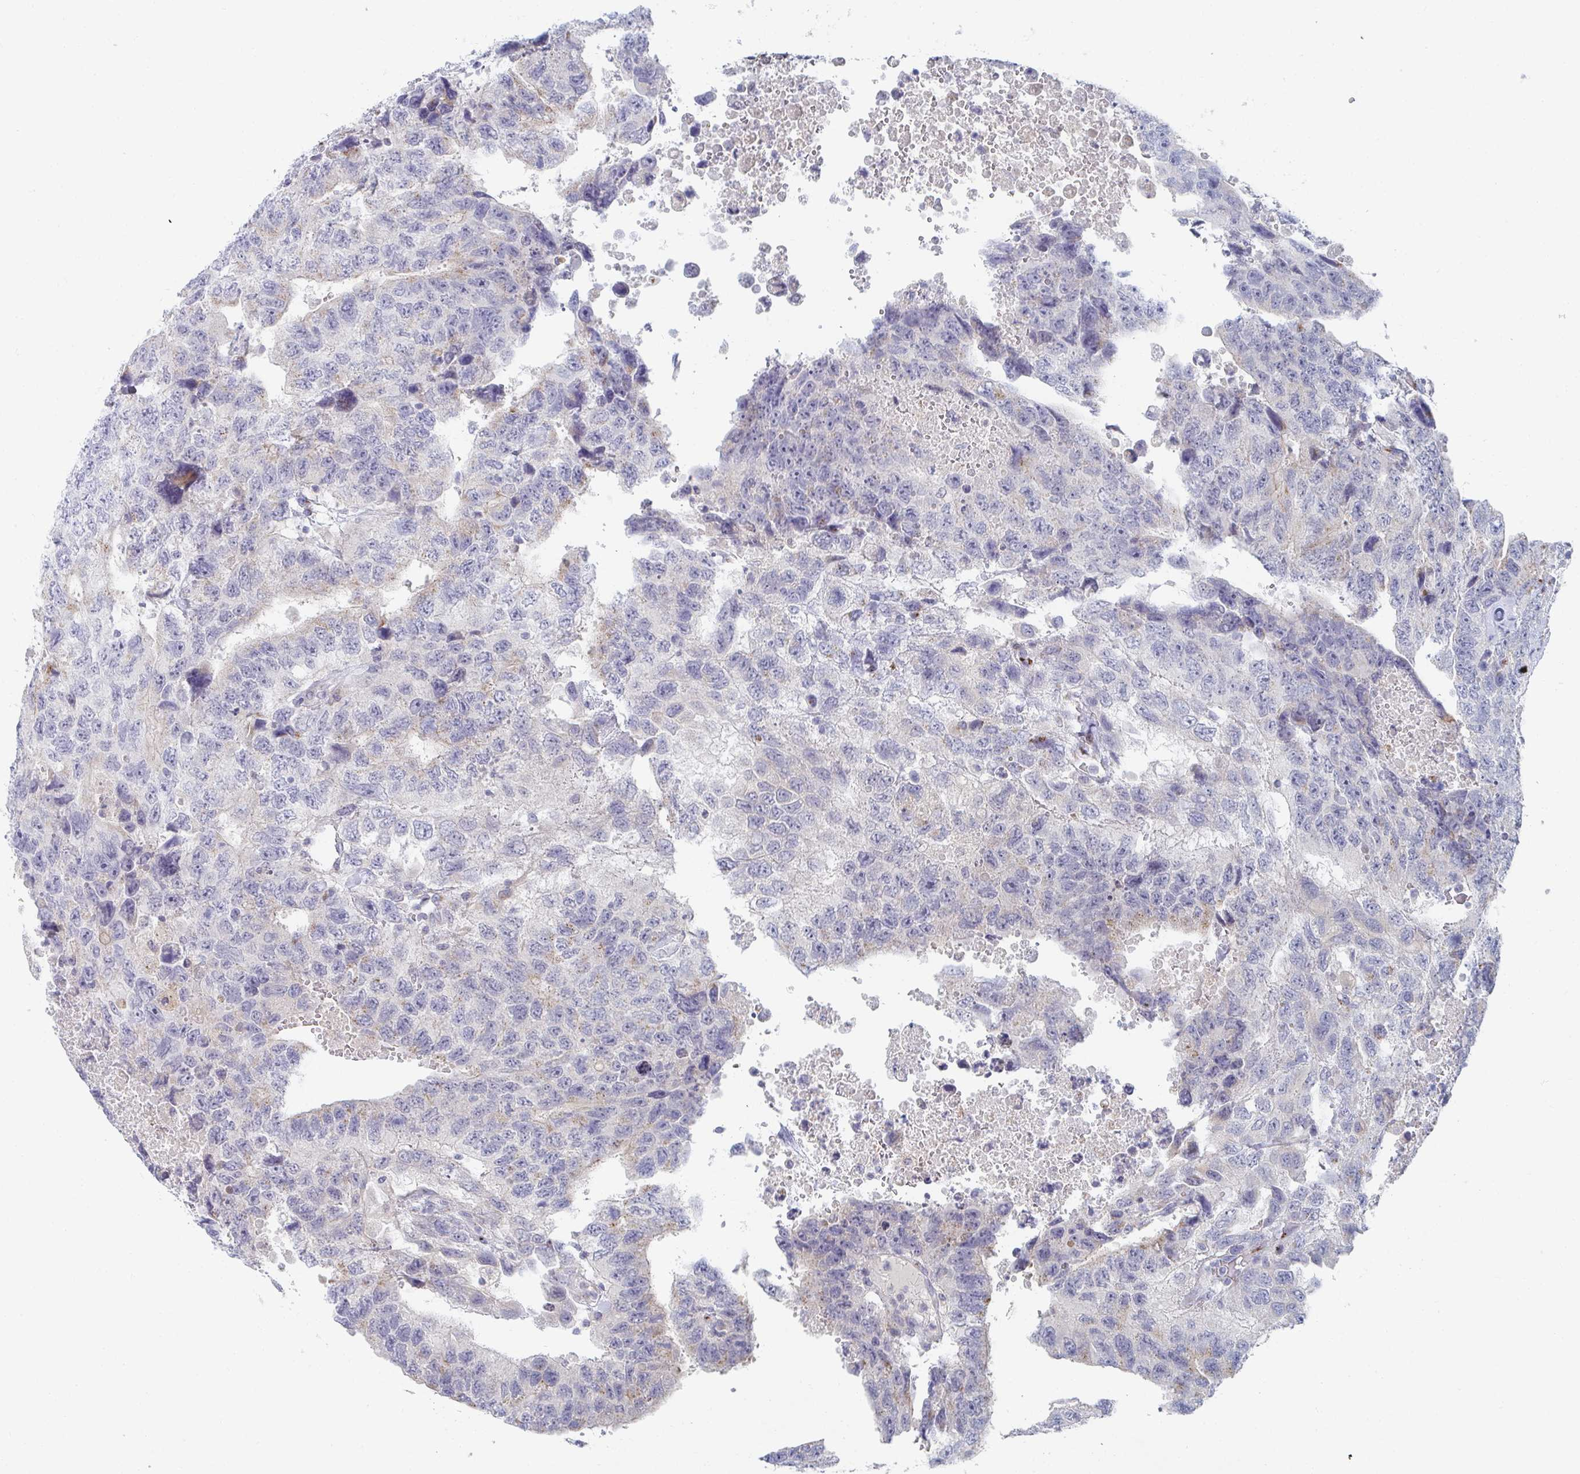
{"staining": {"intensity": "moderate", "quantity": "<25%", "location": "cytoplasmic/membranous"}, "tissue": "testis cancer", "cell_type": "Tumor cells", "image_type": "cancer", "snomed": [{"axis": "morphology", "description": "Carcinoma, Embryonal, NOS"}, {"axis": "topography", "description": "Testis"}], "caption": "Brown immunohistochemical staining in testis cancer reveals moderate cytoplasmic/membranous expression in approximately <25% of tumor cells.", "gene": "PSMG1", "patient": {"sex": "male", "age": 24}}